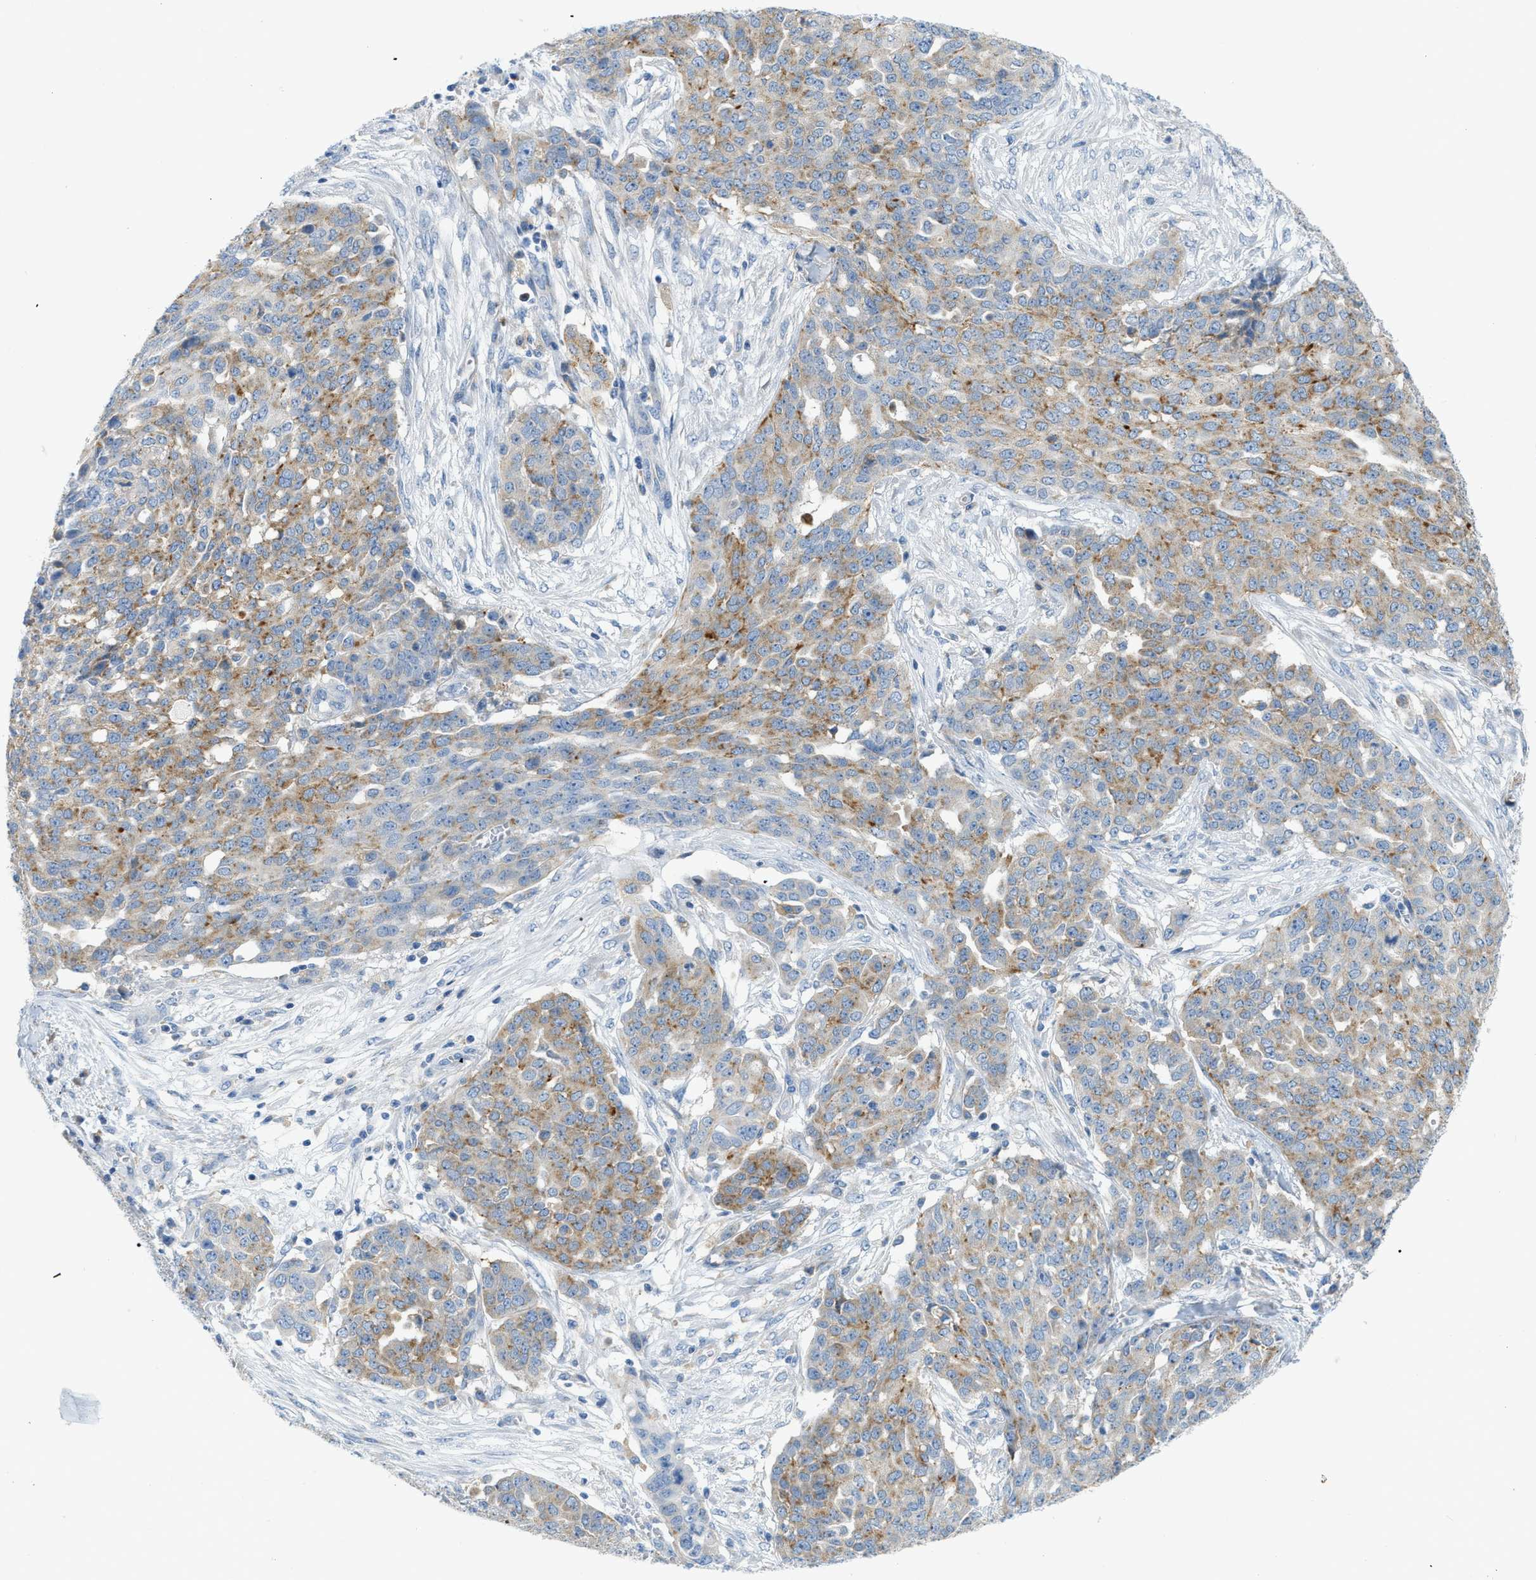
{"staining": {"intensity": "moderate", "quantity": ">75%", "location": "cytoplasmic/membranous"}, "tissue": "ovarian cancer", "cell_type": "Tumor cells", "image_type": "cancer", "snomed": [{"axis": "morphology", "description": "Cystadenocarcinoma, serous, NOS"}, {"axis": "topography", "description": "Soft tissue"}, {"axis": "topography", "description": "Ovary"}], "caption": "Protein positivity by immunohistochemistry shows moderate cytoplasmic/membranous expression in approximately >75% of tumor cells in ovarian cancer (serous cystadenocarcinoma). The protein is shown in brown color, while the nuclei are stained blue.", "gene": "LMBRD1", "patient": {"sex": "female", "age": 57}}